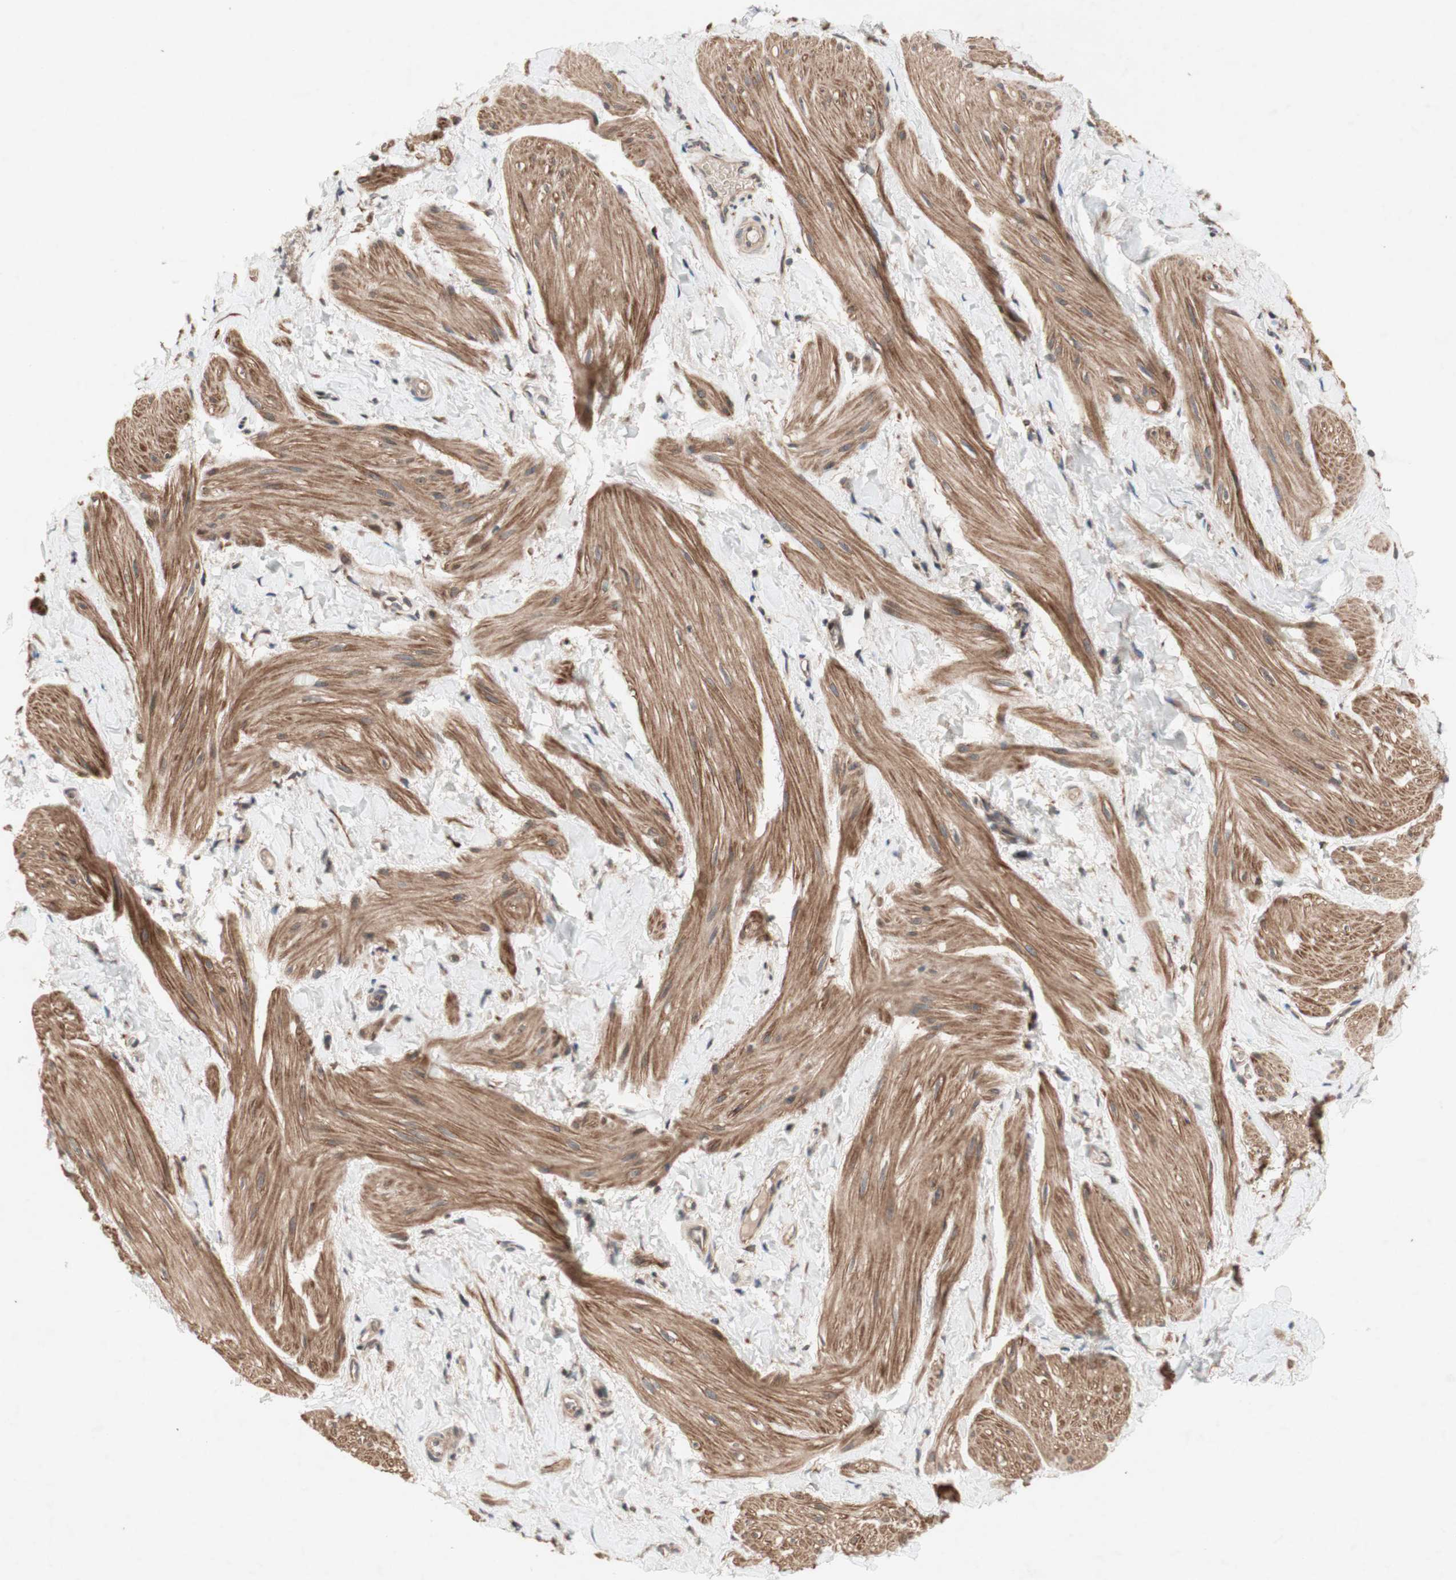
{"staining": {"intensity": "moderate", "quantity": ">75%", "location": "cytoplasmic/membranous"}, "tissue": "smooth muscle", "cell_type": "Smooth muscle cells", "image_type": "normal", "snomed": [{"axis": "morphology", "description": "Normal tissue, NOS"}, {"axis": "topography", "description": "Smooth muscle"}], "caption": "Human smooth muscle stained with a brown dye displays moderate cytoplasmic/membranous positive positivity in approximately >75% of smooth muscle cells.", "gene": "DDOST", "patient": {"sex": "male", "age": 16}}